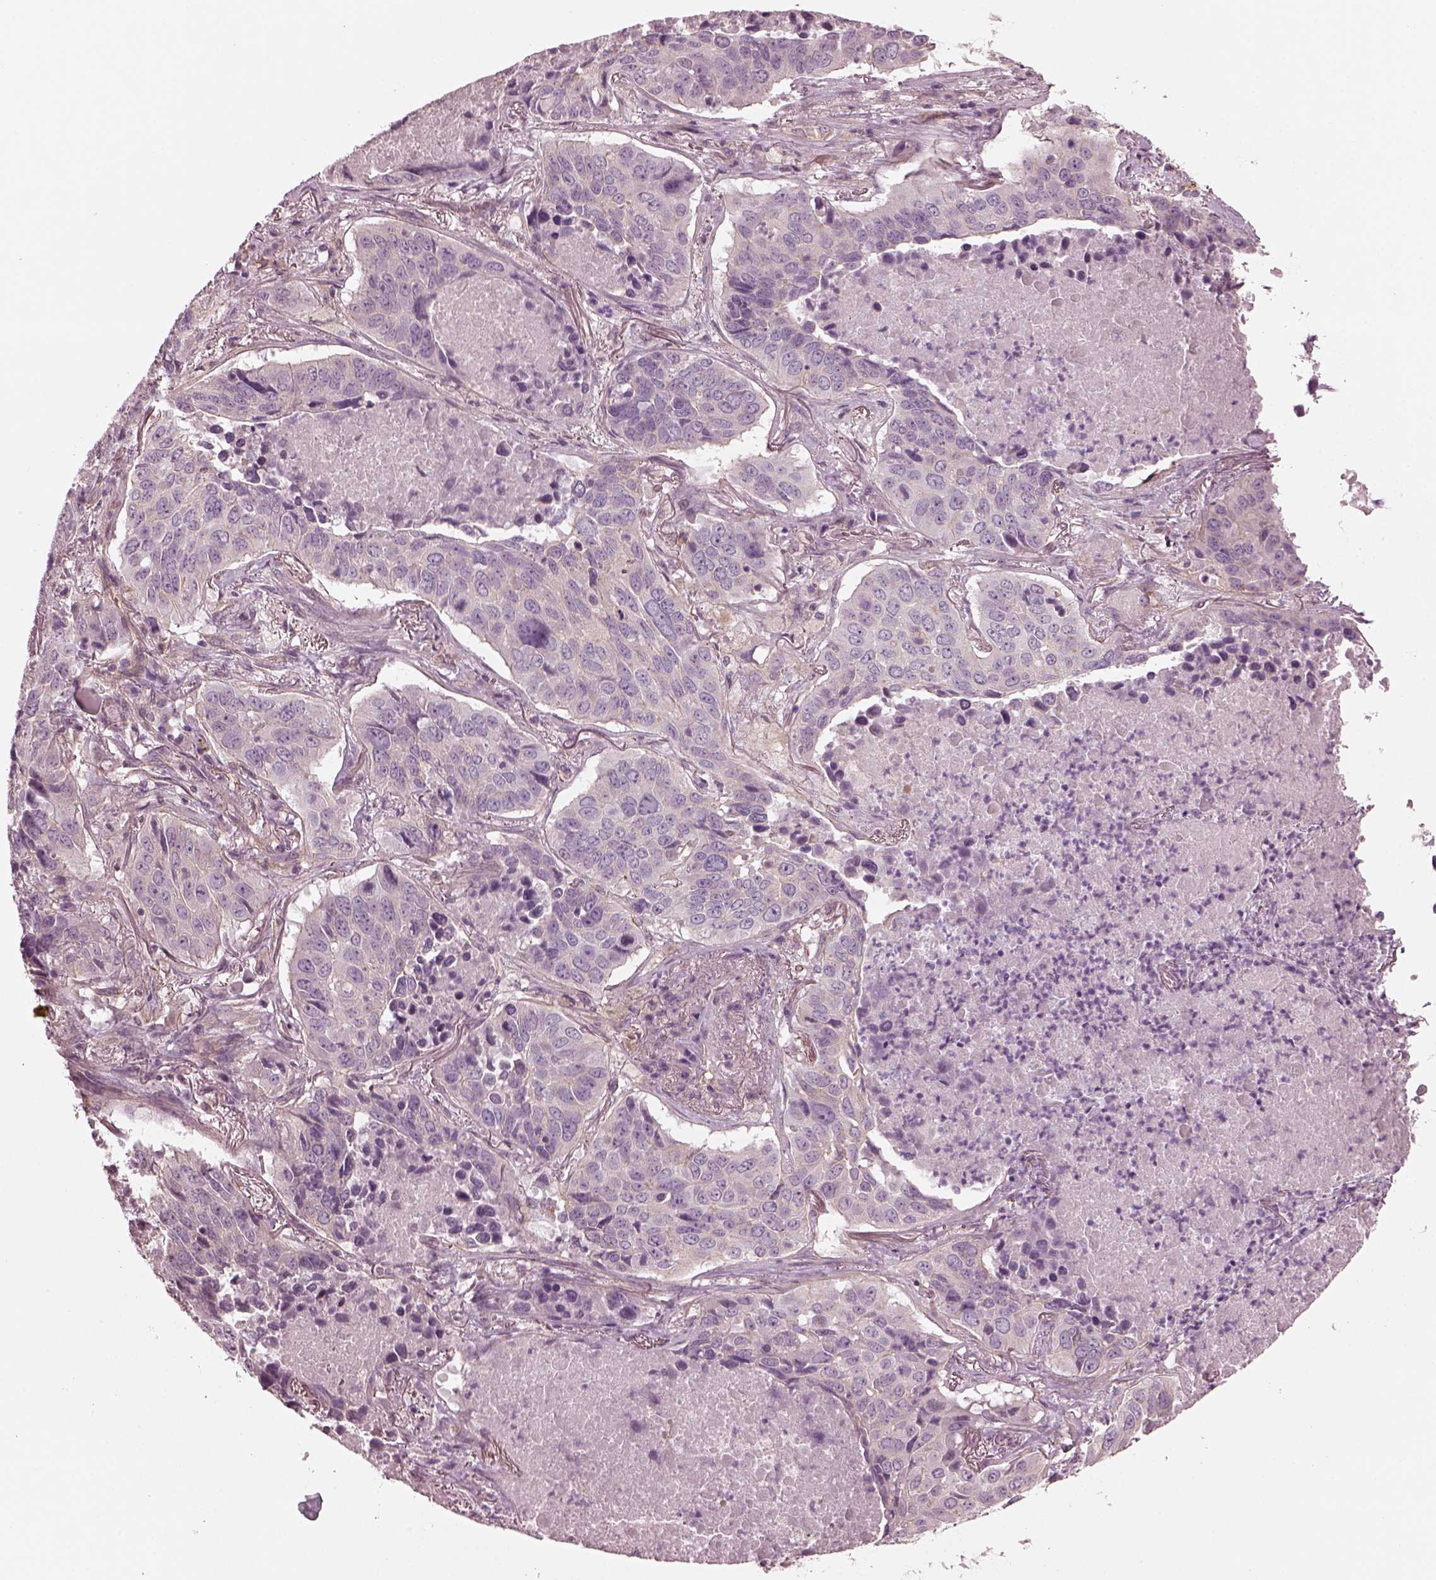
{"staining": {"intensity": "negative", "quantity": "none", "location": "none"}, "tissue": "lung cancer", "cell_type": "Tumor cells", "image_type": "cancer", "snomed": [{"axis": "morphology", "description": "Normal tissue, NOS"}, {"axis": "morphology", "description": "Squamous cell carcinoma, NOS"}, {"axis": "topography", "description": "Bronchus"}, {"axis": "topography", "description": "Lung"}], "caption": "Histopathology image shows no protein staining in tumor cells of lung cancer tissue.", "gene": "ODAD1", "patient": {"sex": "male", "age": 64}}